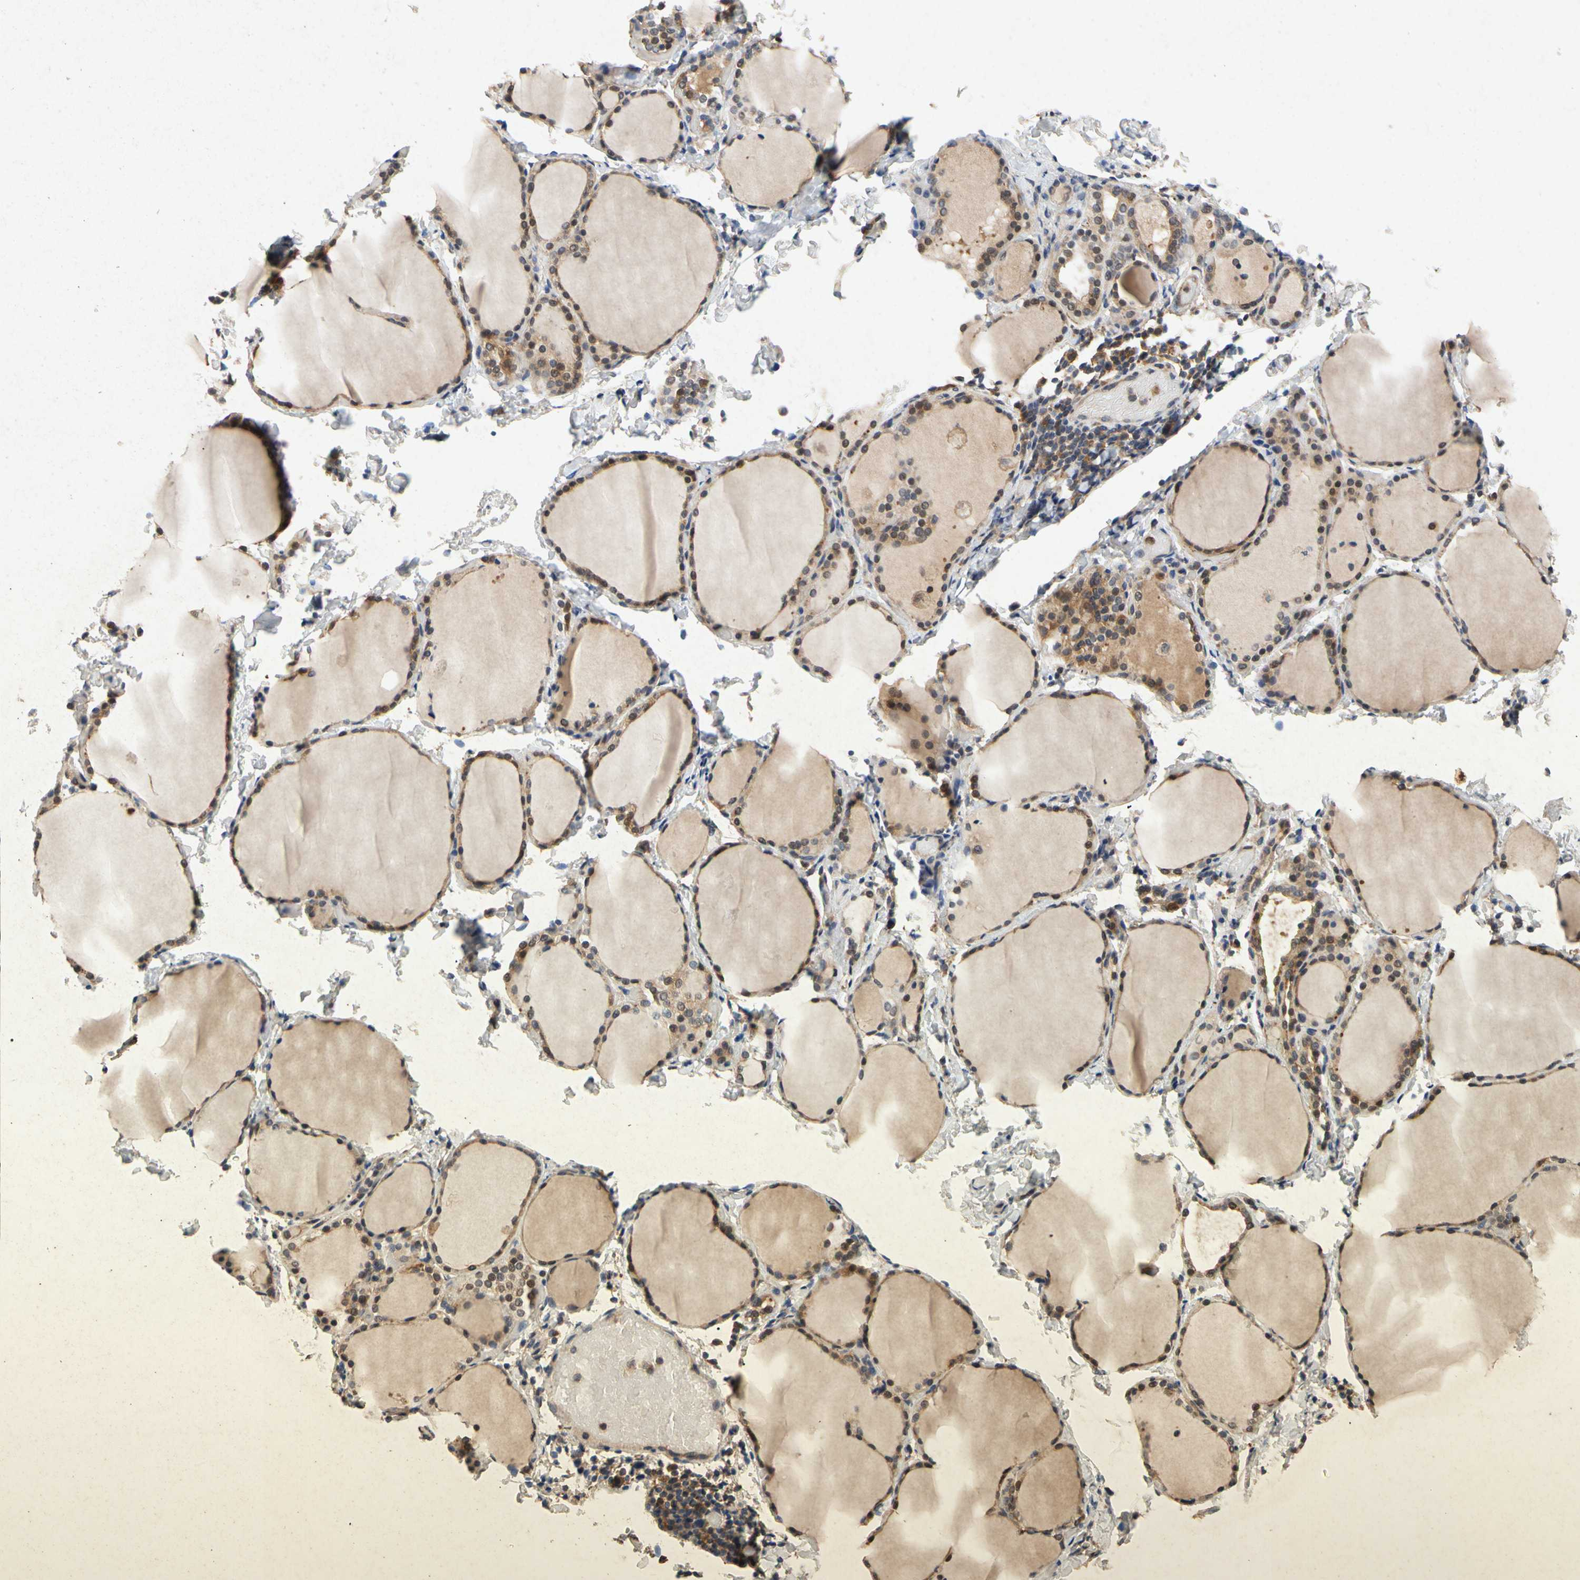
{"staining": {"intensity": "moderate", "quantity": ">75%", "location": "cytoplasmic/membranous"}, "tissue": "thyroid gland", "cell_type": "Glandular cells", "image_type": "normal", "snomed": [{"axis": "morphology", "description": "Normal tissue, NOS"}, {"axis": "morphology", "description": "Papillary adenocarcinoma, NOS"}, {"axis": "topography", "description": "Thyroid gland"}], "caption": "A histopathology image showing moderate cytoplasmic/membranous staining in approximately >75% of glandular cells in benign thyroid gland, as visualized by brown immunohistochemical staining.", "gene": "RPS6KA1", "patient": {"sex": "female", "age": 30}}